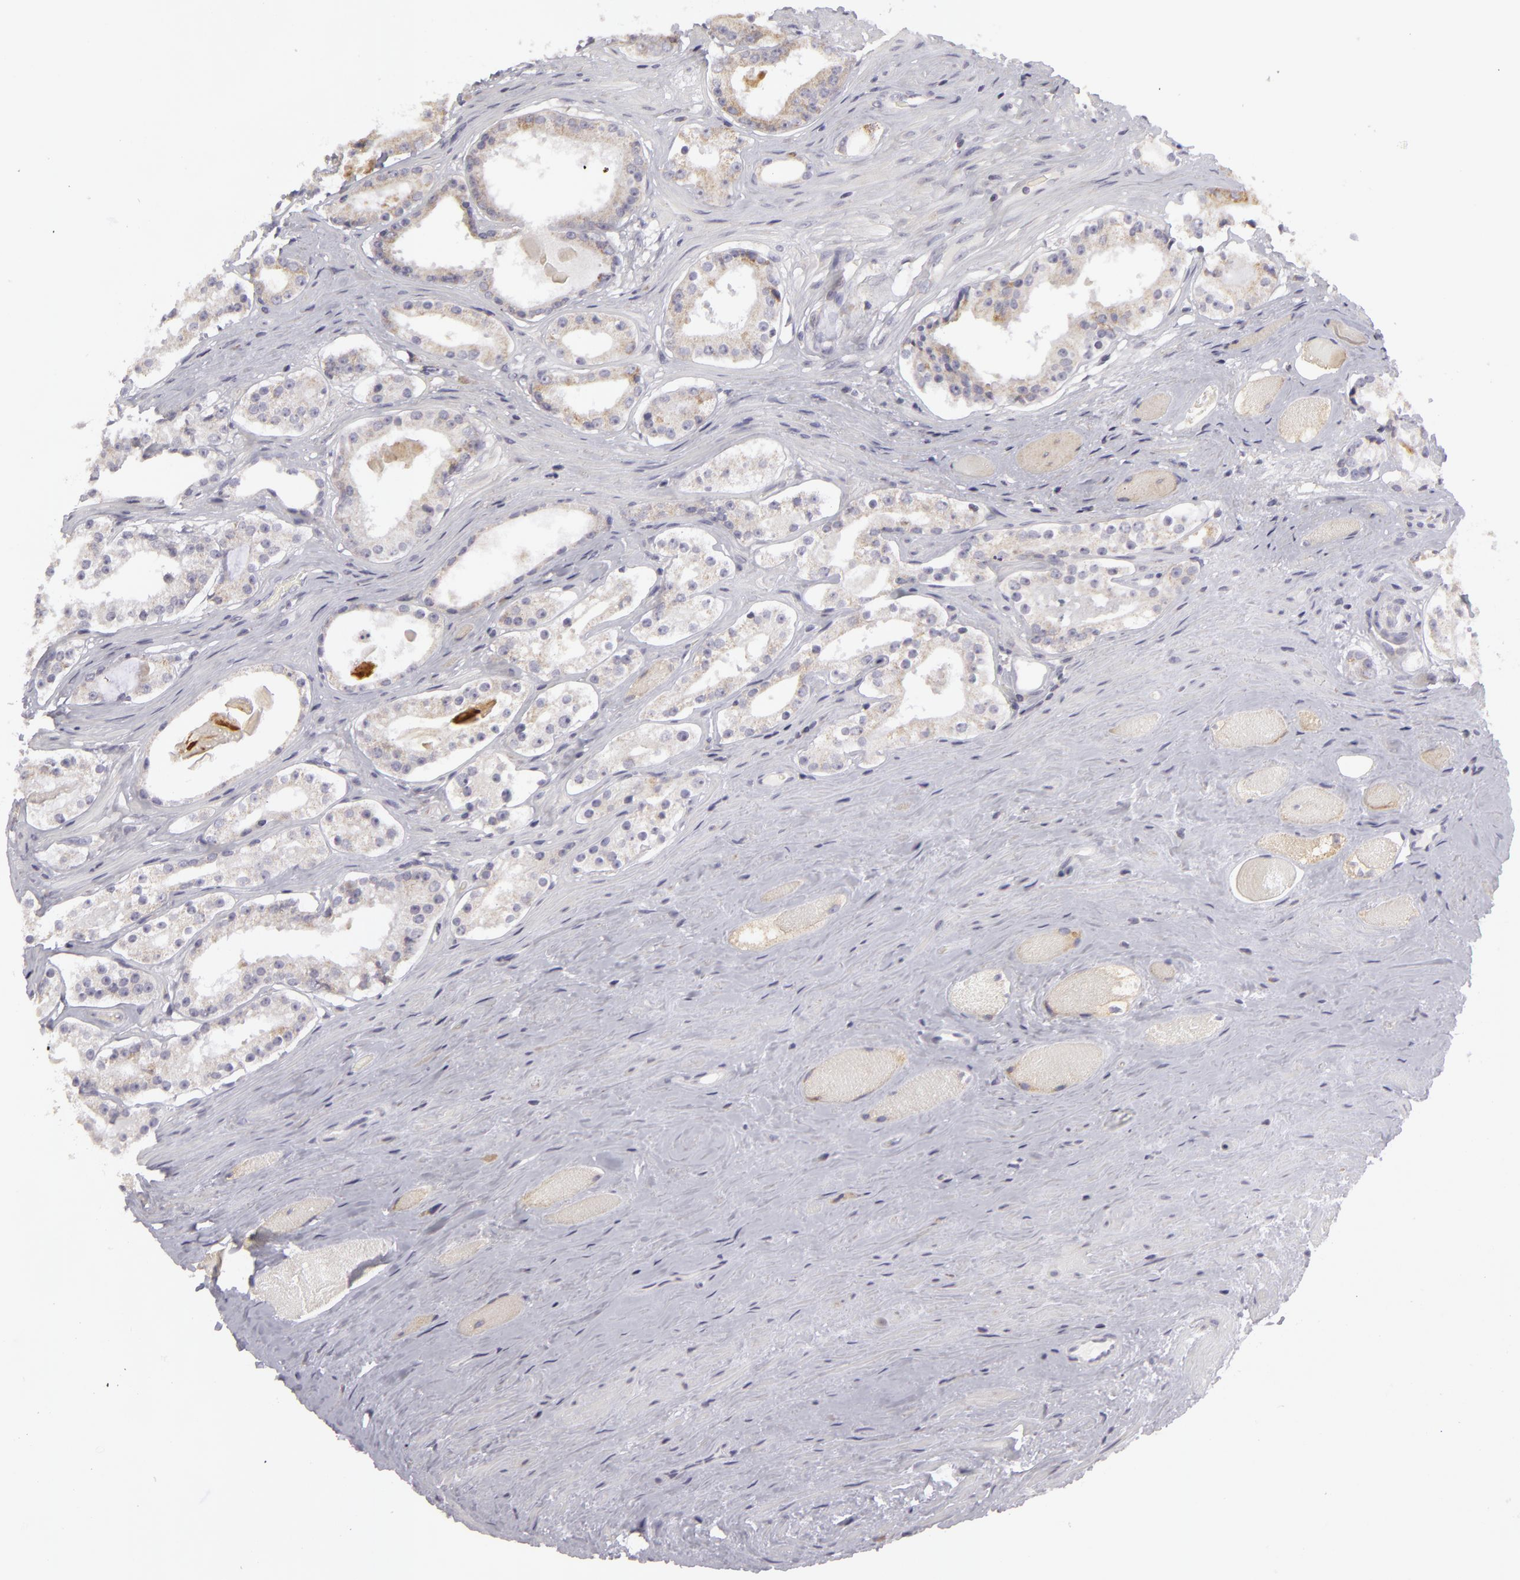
{"staining": {"intensity": "weak", "quantity": "25%-75%", "location": "cytoplasmic/membranous"}, "tissue": "prostate cancer", "cell_type": "Tumor cells", "image_type": "cancer", "snomed": [{"axis": "morphology", "description": "Adenocarcinoma, Medium grade"}, {"axis": "topography", "description": "Prostate"}], "caption": "Immunohistochemical staining of human adenocarcinoma (medium-grade) (prostate) exhibits low levels of weak cytoplasmic/membranous protein expression in approximately 25%-75% of tumor cells.", "gene": "ATP2B3", "patient": {"sex": "male", "age": 73}}